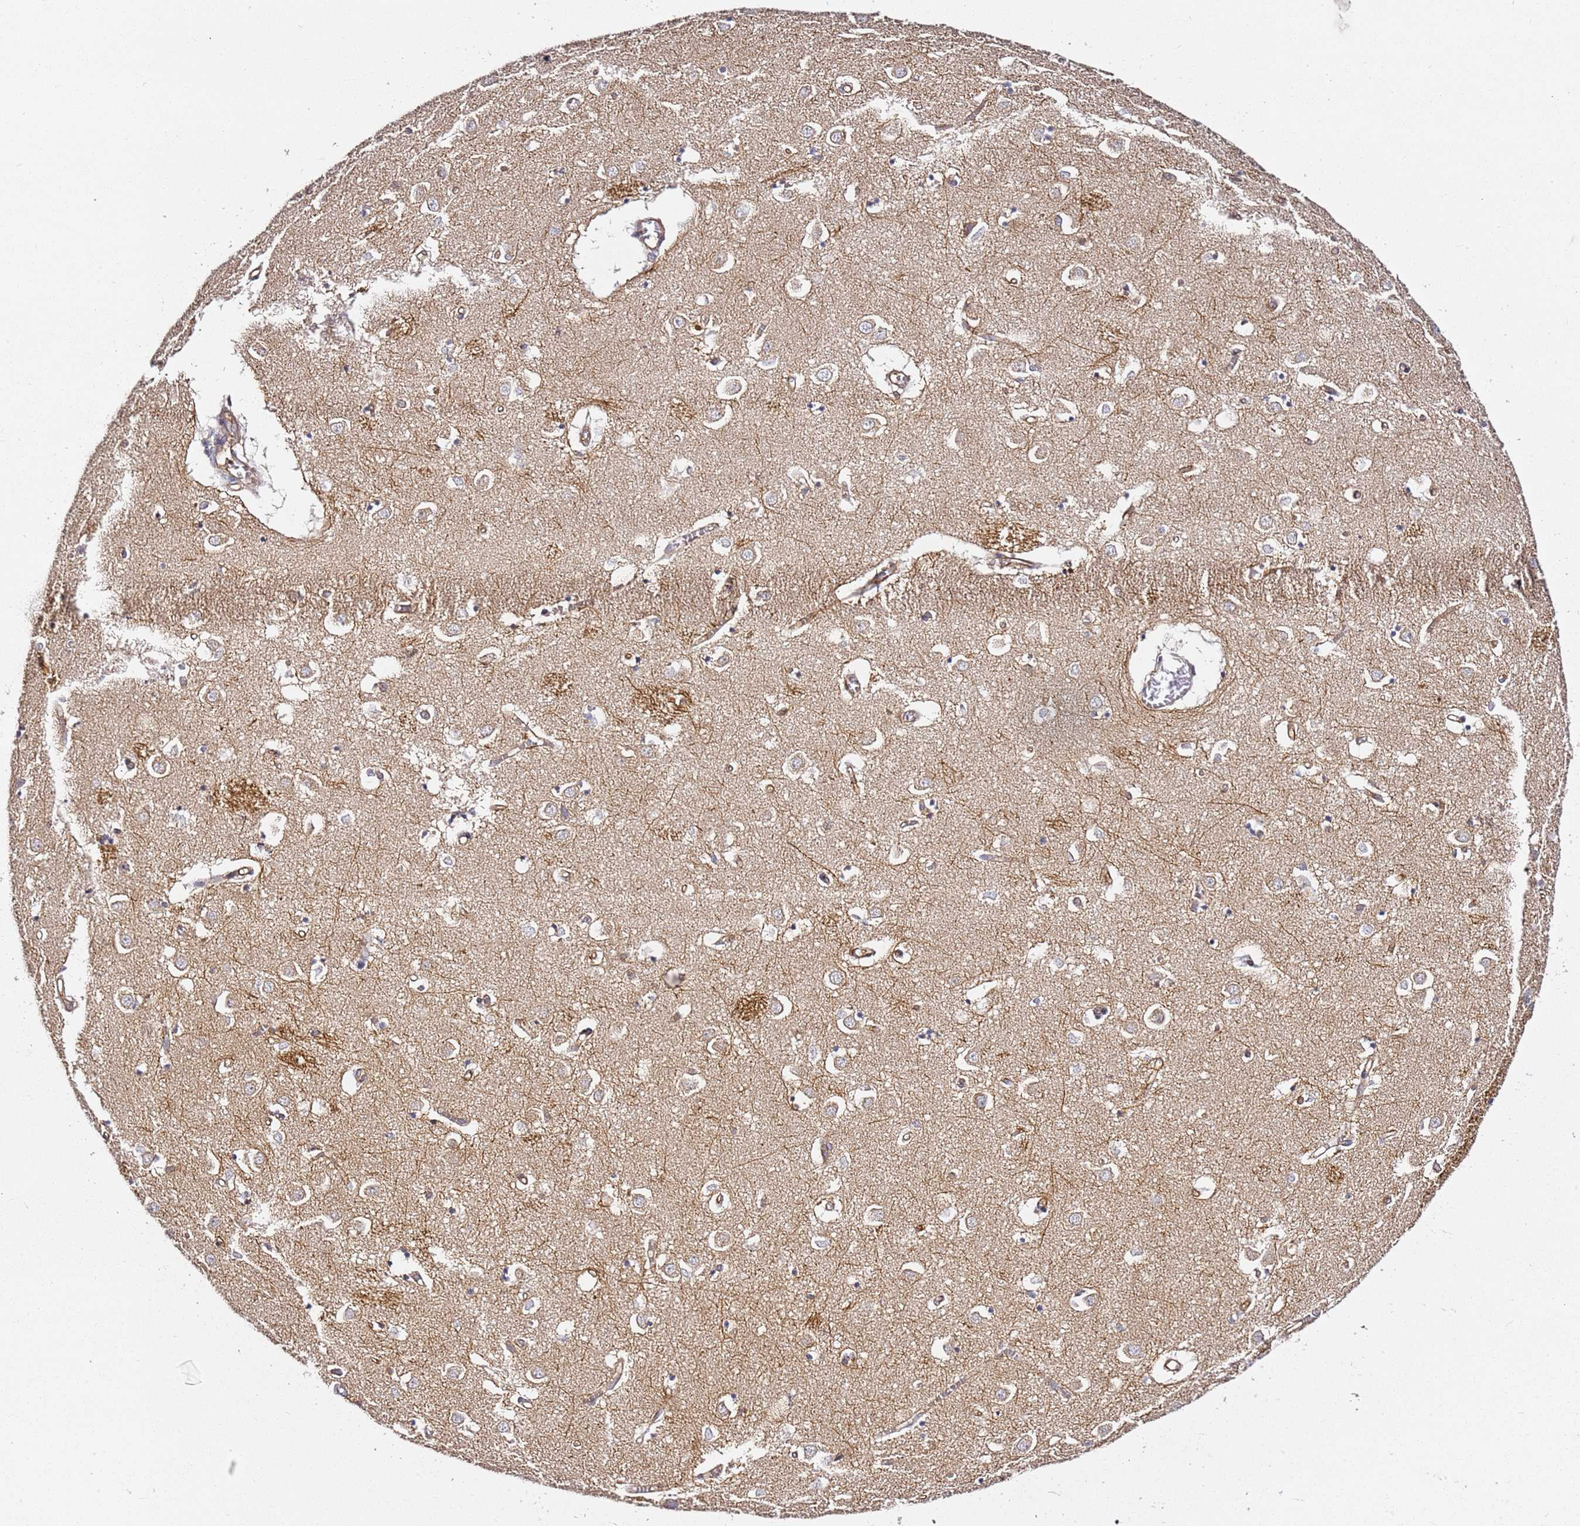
{"staining": {"intensity": "weak", "quantity": "<25%", "location": "cytoplasmic/membranous"}, "tissue": "caudate", "cell_type": "Glial cells", "image_type": "normal", "snomed": [{"axis": "morphology", "description": "Normal tissue, NOS"}, {"axis": "topography", "description": "Lateral ventricle wall"}], "caption": "Immunohistochemistry (IHC) photomicrograph of normal caudate: human caudate stained with DAB shows no significant protein expression in glial cells. (DAB immunohistochemistry, high magnification).", "gene": "KIF7", "patient": {"sex": "male", "age": 70}}